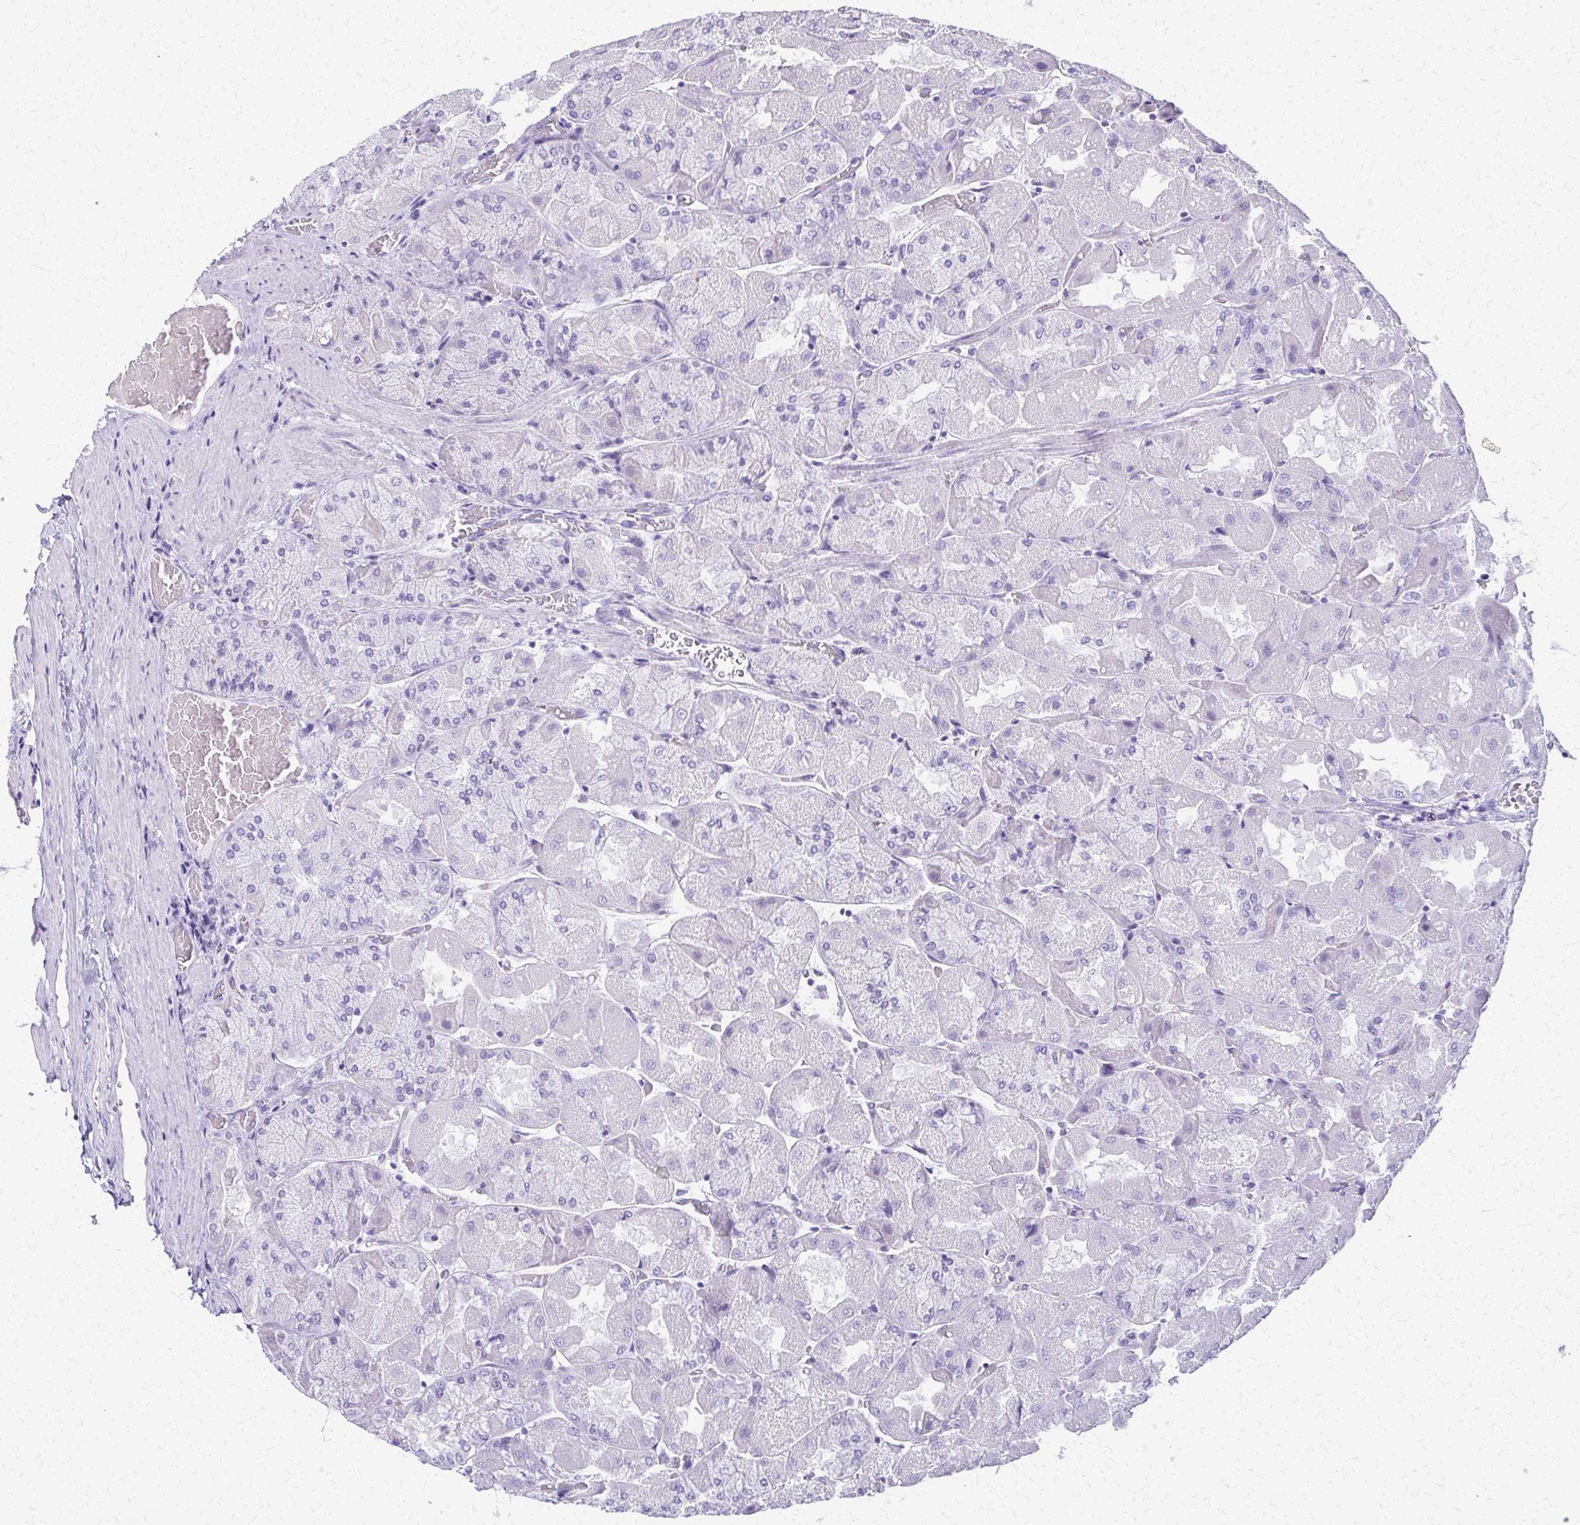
{"staining": {"intensity": "negative", "quantity": "none", "location": "none"}, "tissue": "stomach", "cell_type": "Glandular cells", "image_type": "normal", "snomed": [{"axis": "morphology", "description": "Normal tissue, NOS"}, {"axis": "topography", "description": "Stomach"}], "caption": "IHC micrograph of normal stomach: human stomach stained with DAB (3,3'-diaminobenzidine) exhibits no significant protein positivity in glandular cells.", "gene": "FAM162B", "patient": {"sex": "female", "age": 61}}